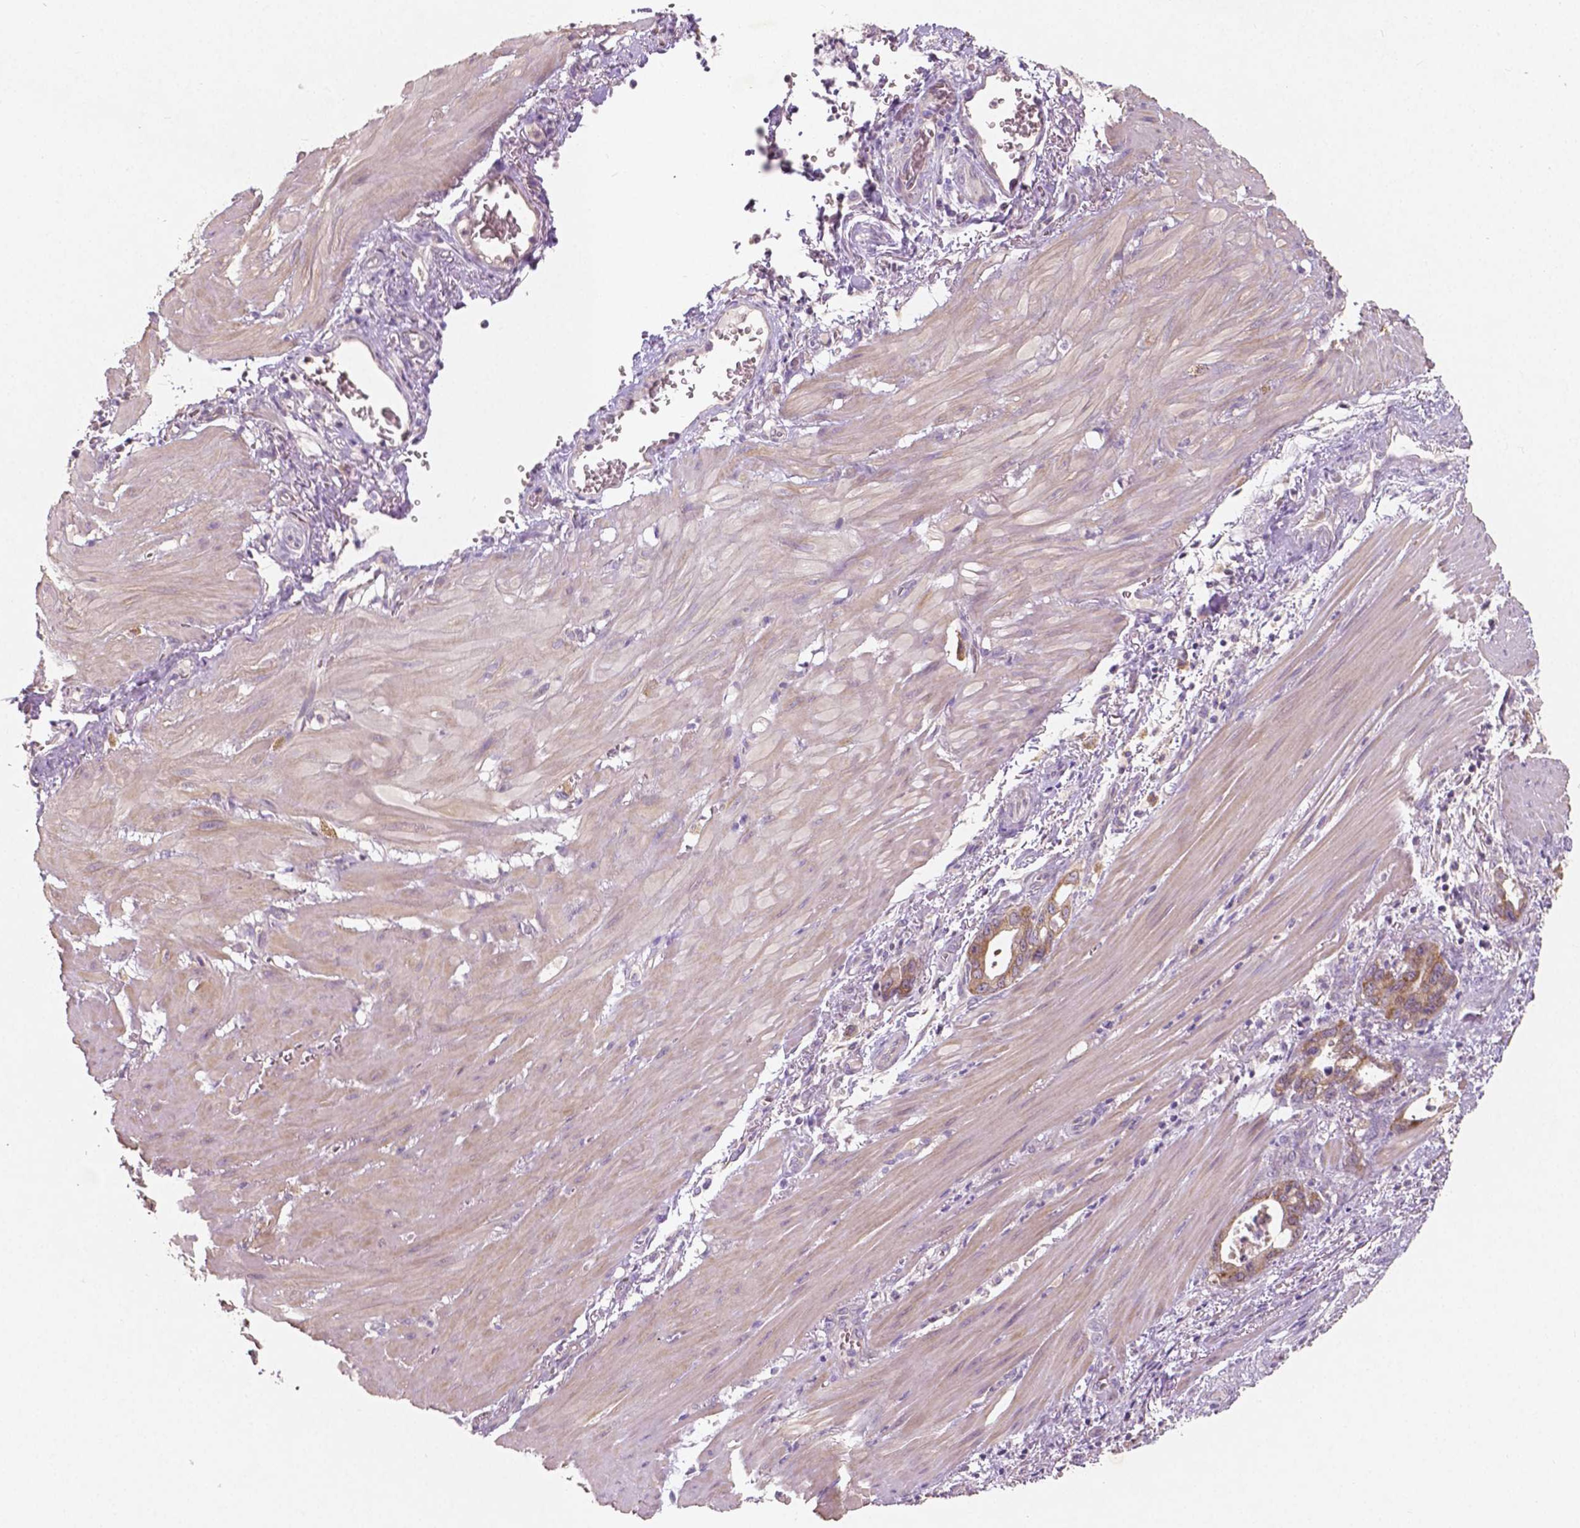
{"staining": {"intensity": "moderate", "quantity": ">75%", "location": "cytoplasmic/membranous"}, "tissue": "stomach cancer", "cell_type": "Tumor cells", "image_type": "cancer", "snomed": [{"axis": "morphology", "description": "Normal tissue, NOS"}, {"axis": "morphology", "description": "Adenocarcinoma, NOS"}, {"axis": "topography", "description": "Esophagus"}, {"axis": "topography", "description": "Stomach, upper"}], "caption": "A brown stain shows moderate cytoplasmic/membranous staining of a protein in stomach cancer tumor cells.", "gene": "LSM14B", "patient": {"sex": "male", "age": 74}}